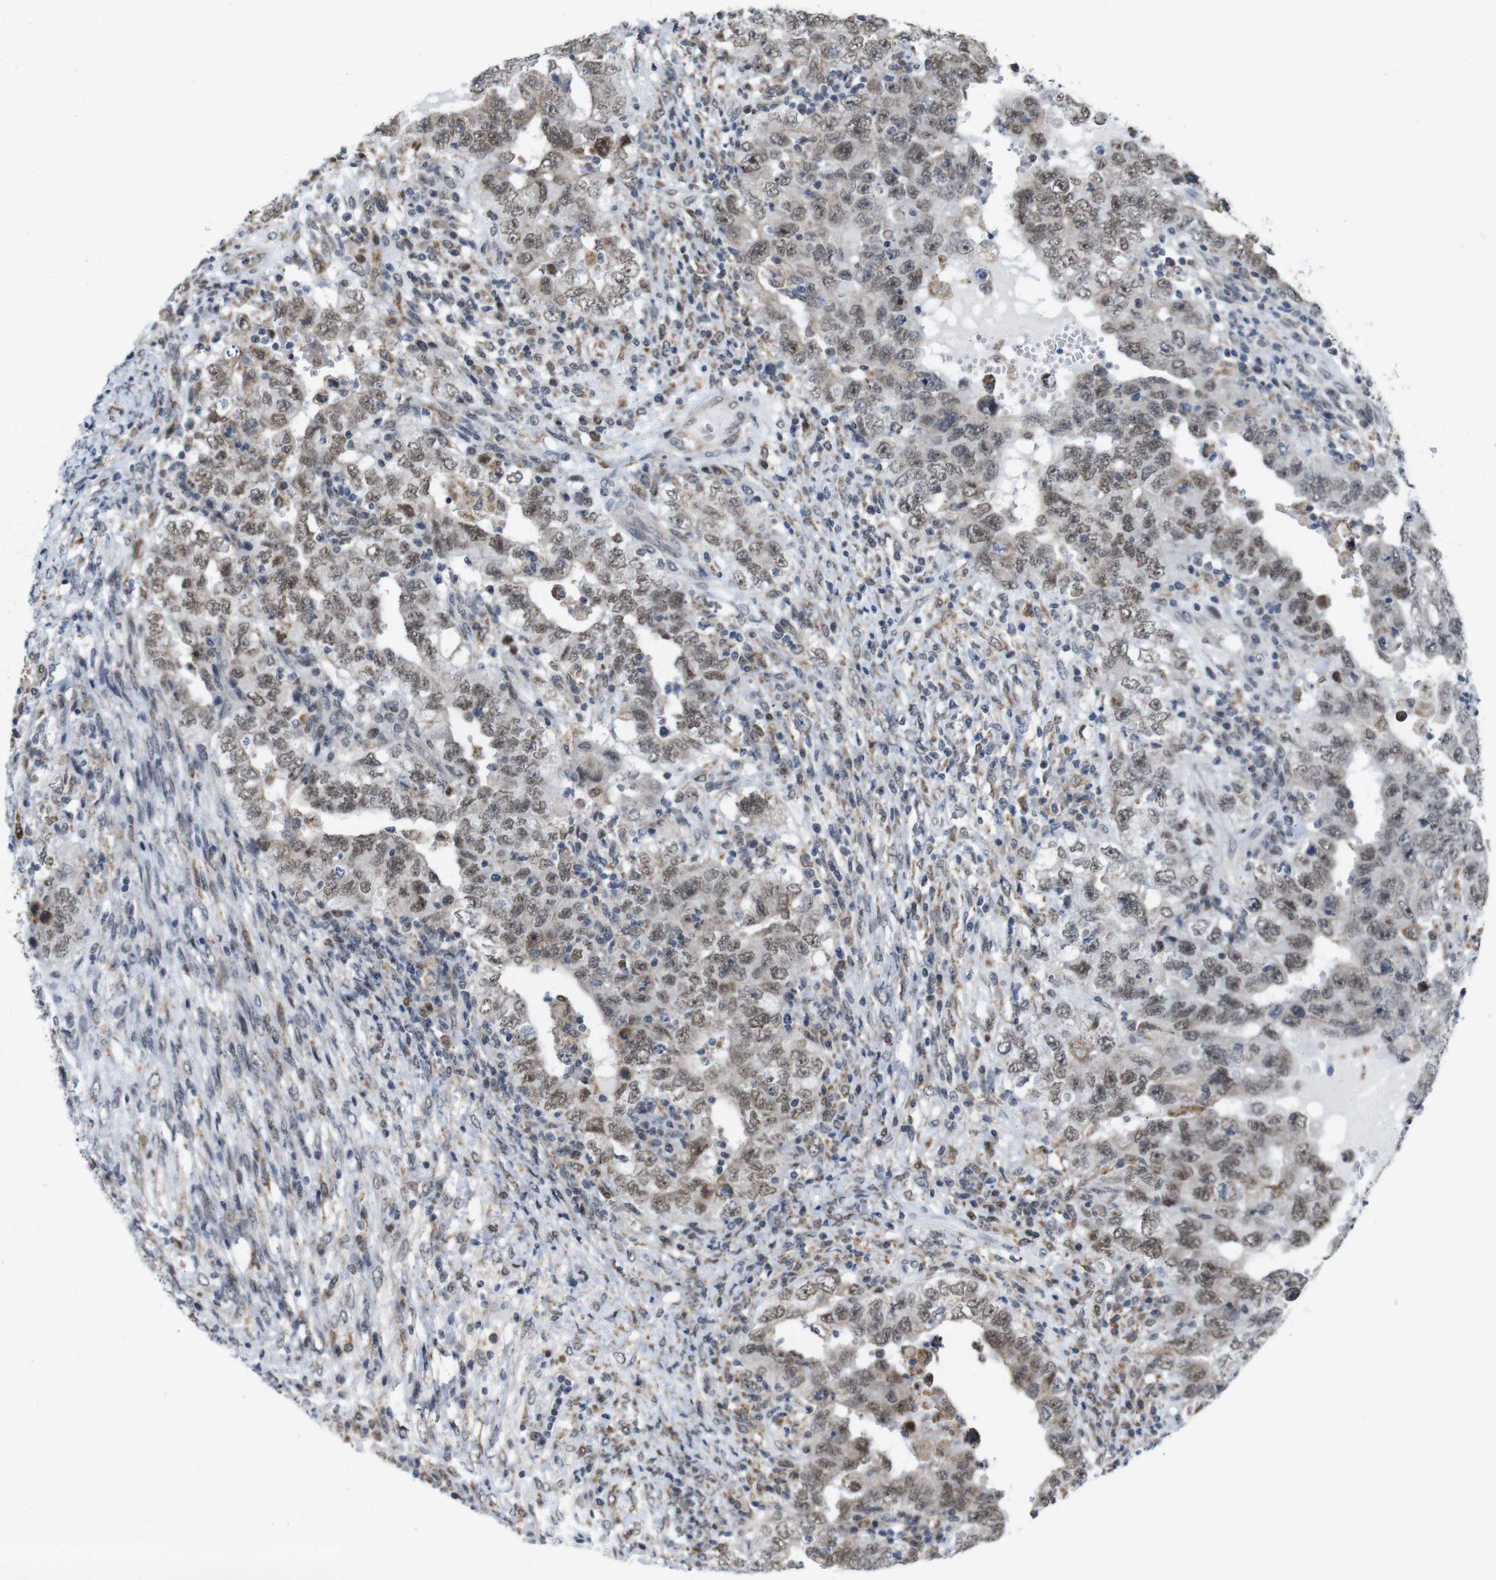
{"staining": {"intensity": "moderate", "quantity": ">75%", "location": "cytoplasmic/membranous,nuclear"}, "tissue": "testis cancer", "cell_type": "Tumor cells", "image_type": "cancer", "snomed": [{"axis": "morphology", "description": "Carcinoma, Embryonal, NOS"}, {"axis": "topography", "description": "Testis"}], "caption": "Protein expression analysis of testis embryonal carcinoma reveals moderate cytoplasmic/membranous and nuclear positivity in approximately >75% of tumor cells.", "gene": "PNMA8A", "patient": {"sex": "male", "age": 26}}